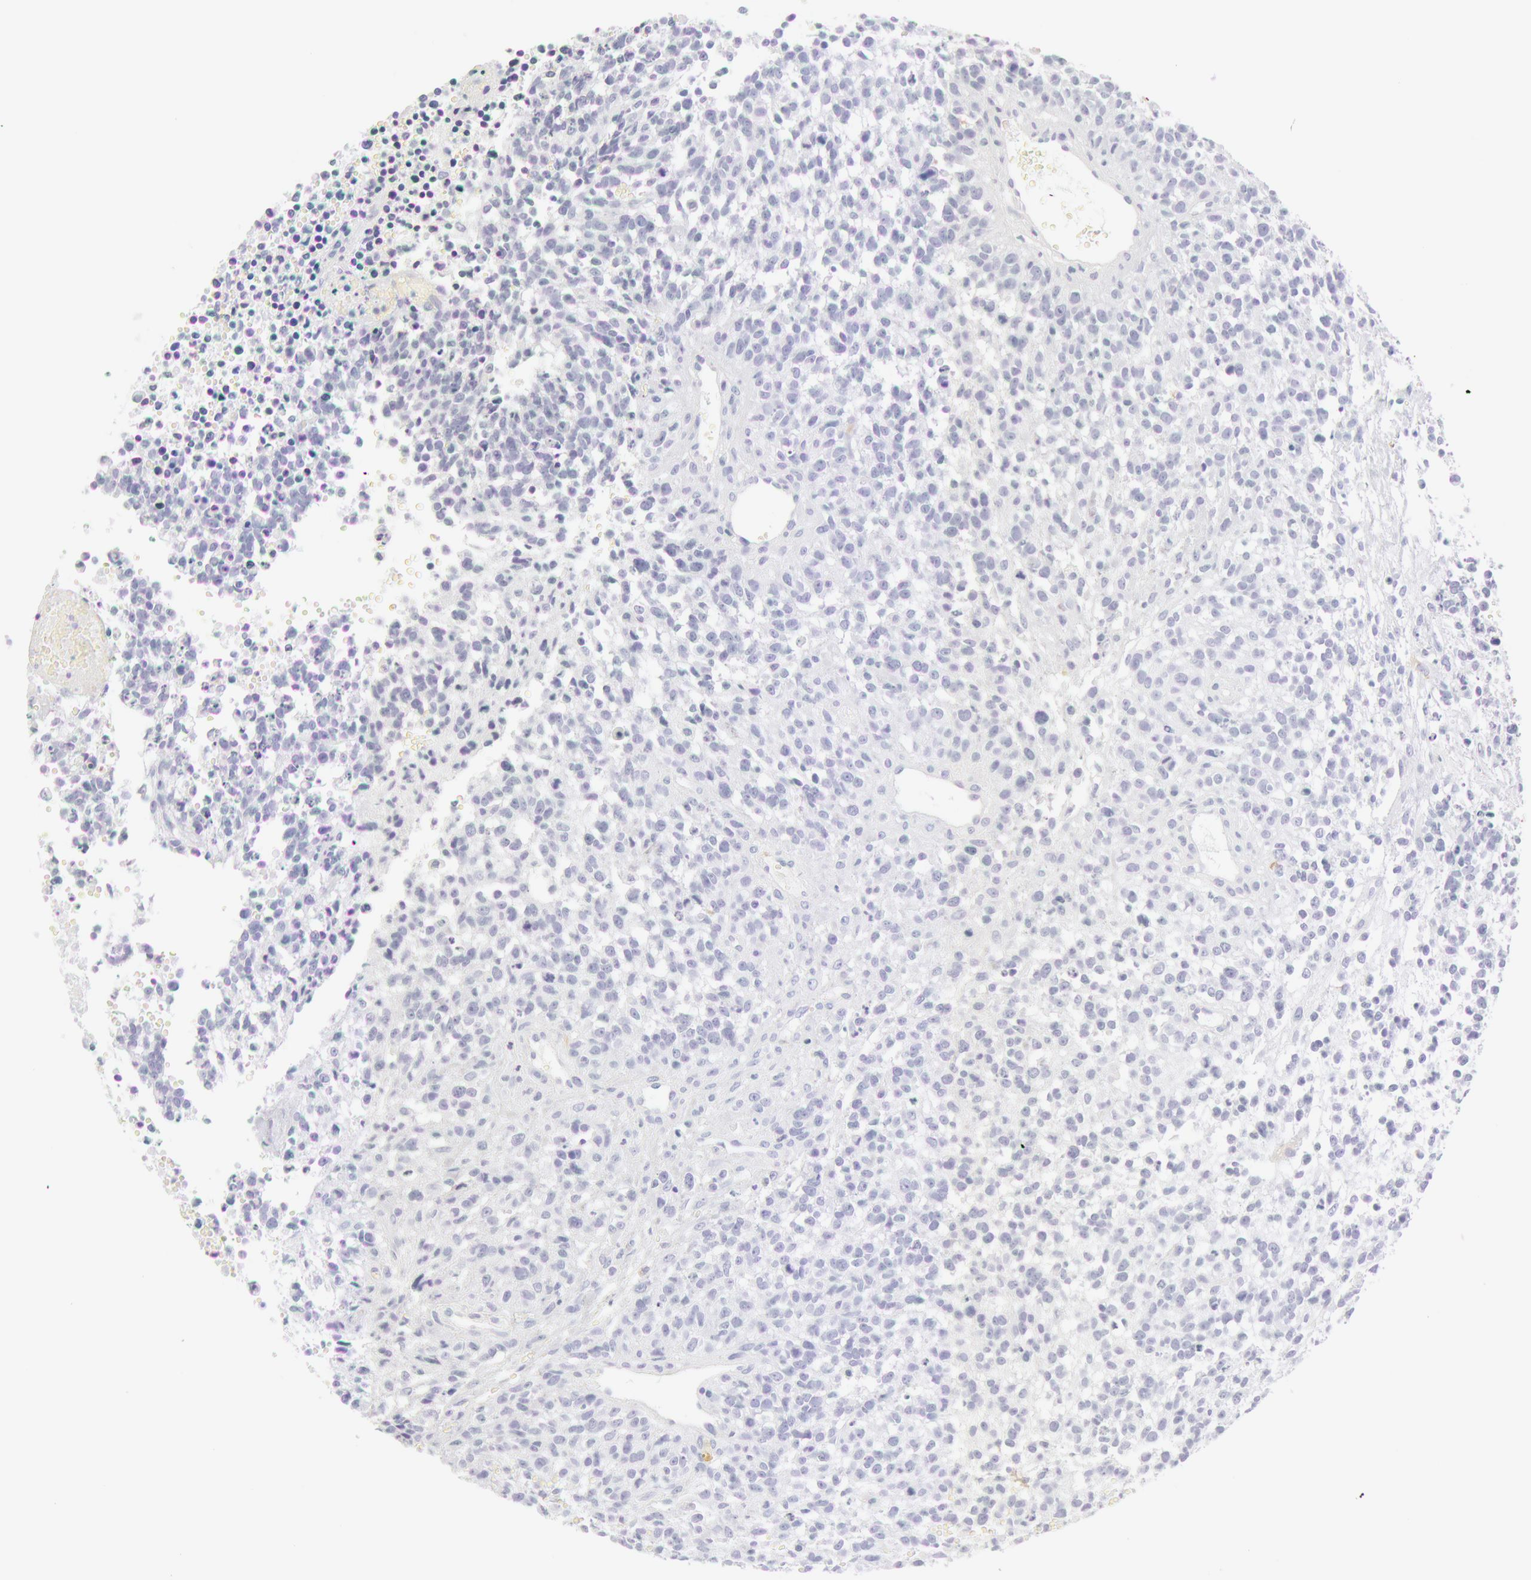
{"staining": {"intensity": "negative", "quantity": "none", "location": "none"}, "tissue": "glioma", "cell_type": "Tumor cells", "image_type": "cancer", "snomed": [{"axis": "morphology", "description": "Glioma, malignant, High grade"}, {"axis": "topography", "description": "Brain"}], "caption": "High magnification brightfield microscopy of glioma stained with DAB (brown) and counterstained with hematoxylin (blue): tumor cells show no significant expression.", "gene": "KRT8", "patient": {"sex": "male", "age": 66}}